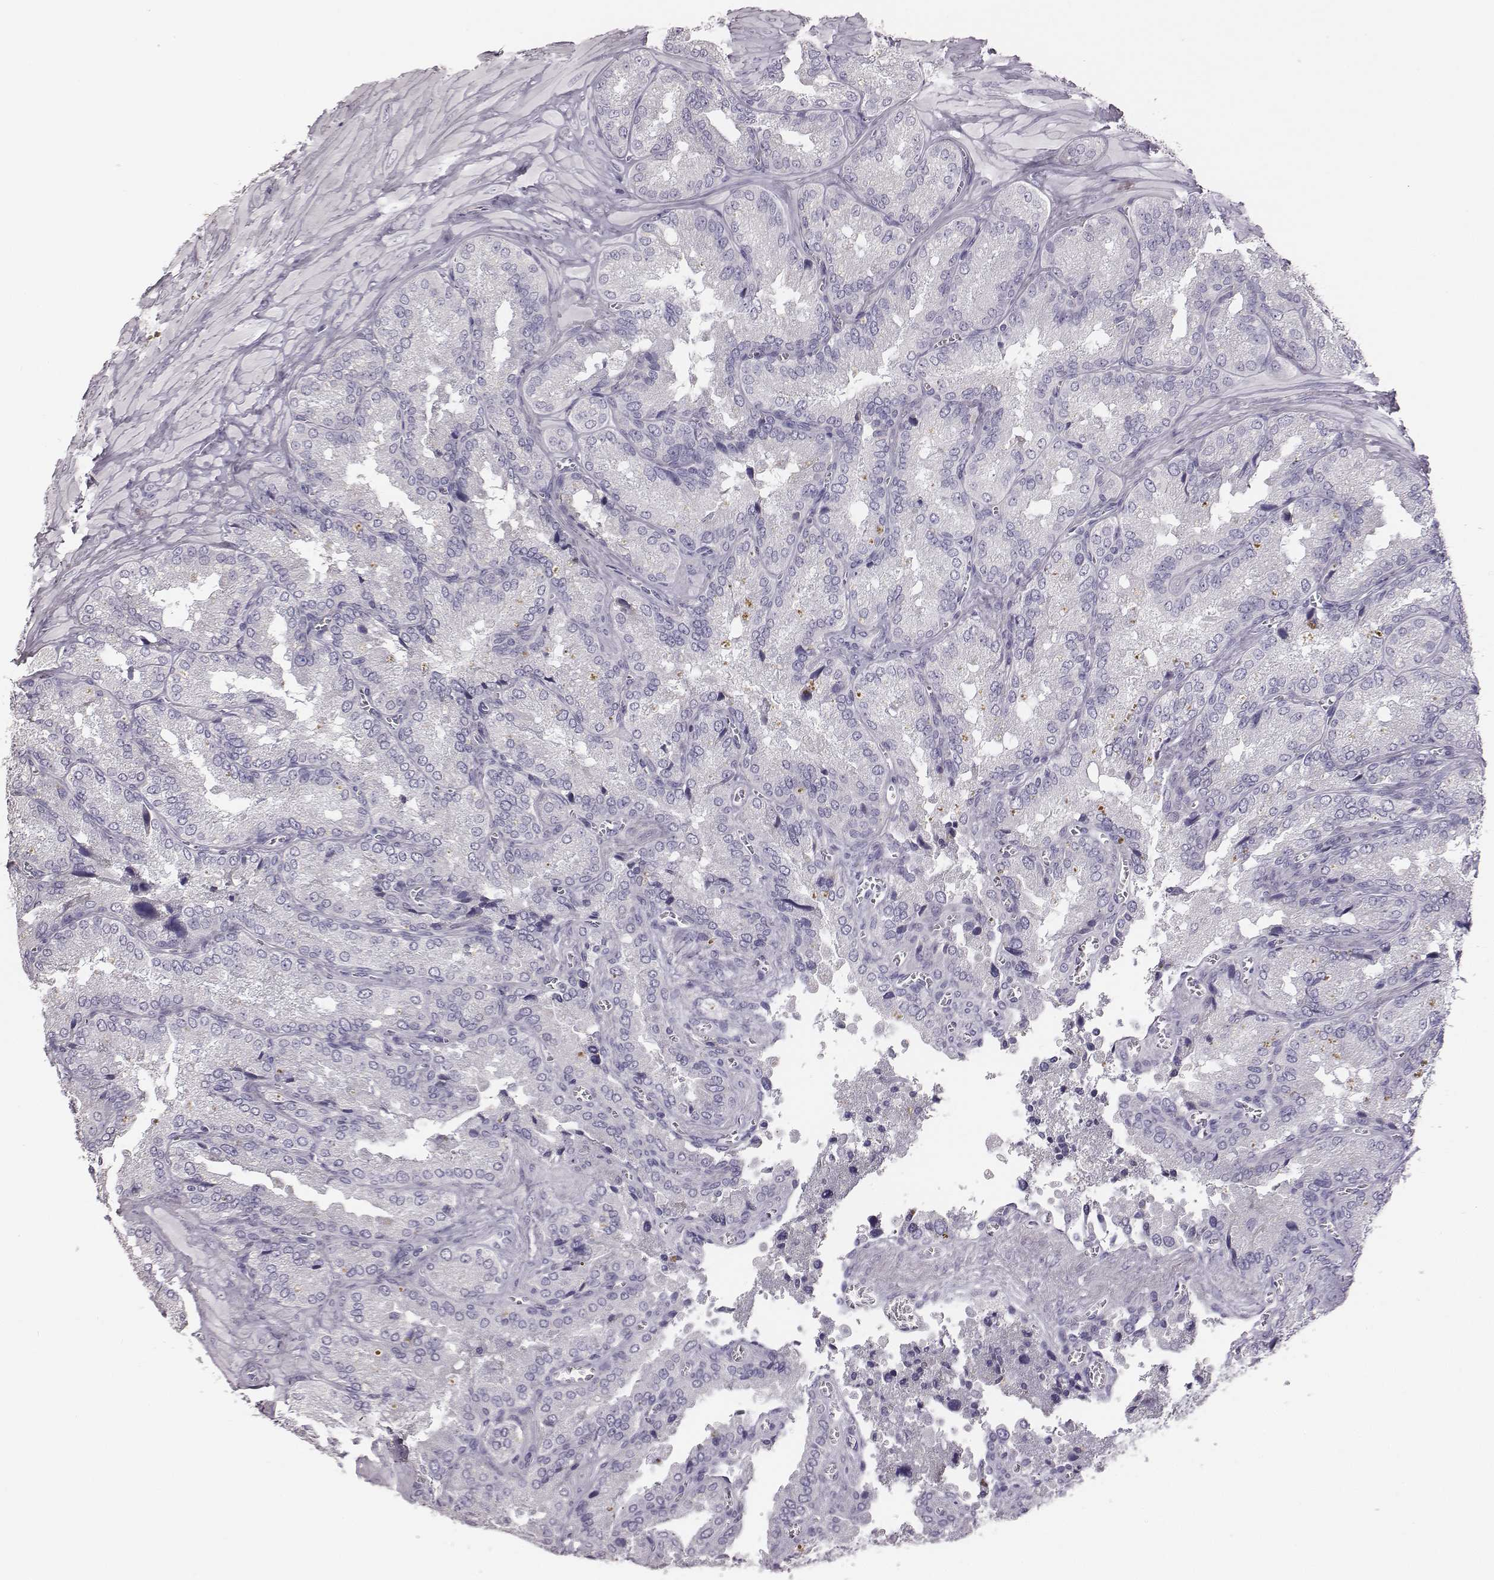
{"staining": {"intensity": "negative", "quantity": "none", "location": "none"}, "tissue": "seminal vesicle", "cell_type": "Glandular cells", "image_type": "normal", "snomed": [{"axis": "morphology", "description": "Normal tissue, NOS"}, {"axis": "topography", "description": "Seminal veicle"}], "caption": "Immunohistochemical staining of benign seminal vesicle exhibits no significant positivity in glandular cells.", "gene": "ENSG00000290147", "patient": {"sex": "male", "age": 37}}